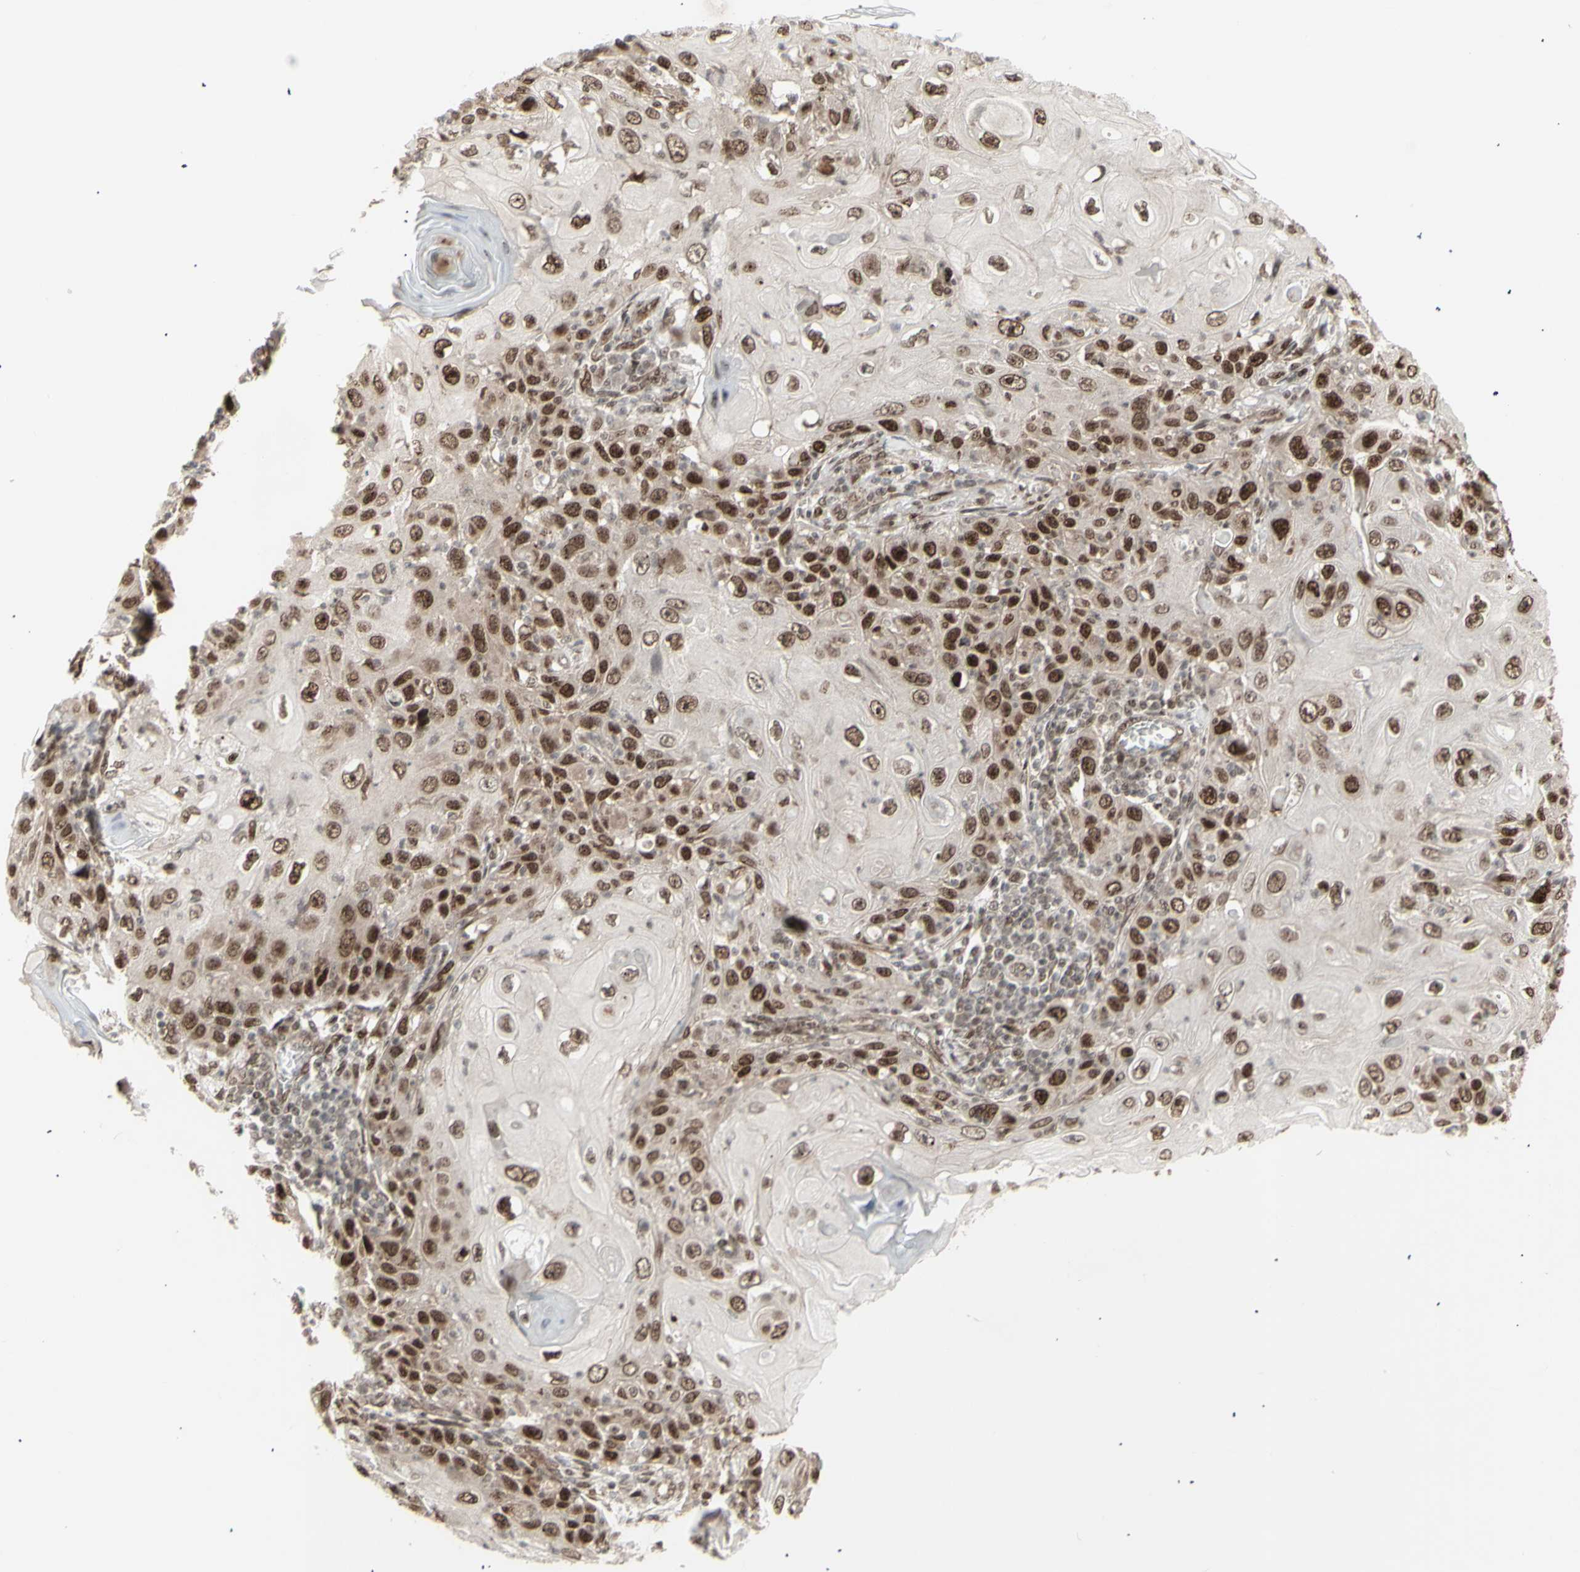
{"staining": {"intensity": "strong", "quantity": ">75%", "location": "cytoplasmic/membranous,nuclear"}, "tissue": "skin cancer", "cell_type": "Tumor cells", "image_type": "cancer", "snomed": [{"axis": "morphology", "description": "Squamous cell carcinoma, NOS"}, {"axis": "topography", "description": "Skin"}], "caption": "Immunohistochemistry (IHC) micrograph of human skin cancer stained for a protein (brown), which displays high levels of strong cytoplasmic/membranous and nuclear expression in approximately >75% of tumor cells.", "gene": "CBX1", "patient": {"sex": "female", "age": 88}}